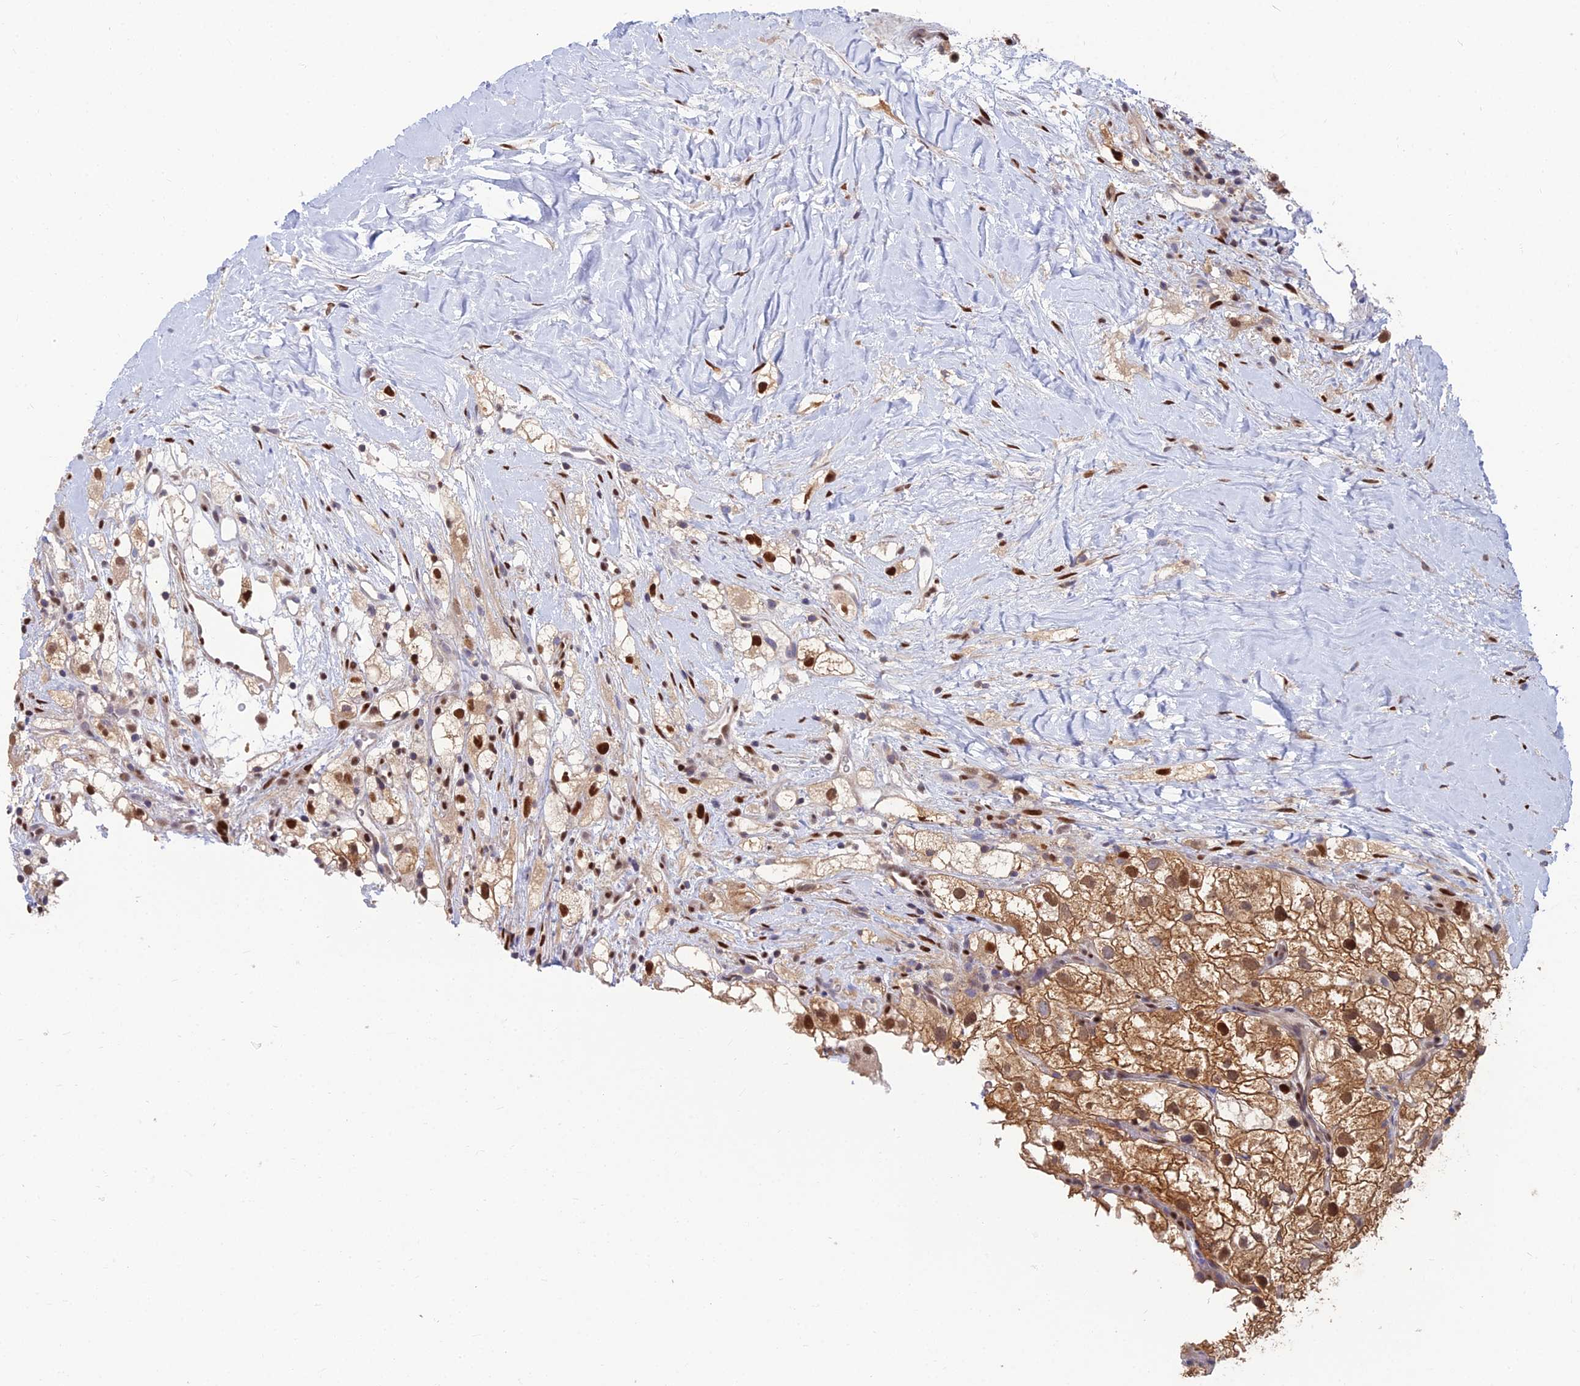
{"staining": {"intensity": "moderate", "quantity": ">75%", "location": "cytoplasmic/membranous,nuclear"}, "tissue": "renal cancer", "cell_type": "Tumor cells", "image_type": "cancer", "snomed": [{"axis": "morphology", "description": "Adenocarcinoma, NOS"}, {"axis": "topography", "description": "Kidney"}], "caption": "Tumor cells demonstrate moderate cytoplasmic/membranous and nuclear staining in about >75% of cells in renal cancer (adenocarcinoma).", "gene": "DNPEP", "patient": {"sex": "male", "age": 59}}